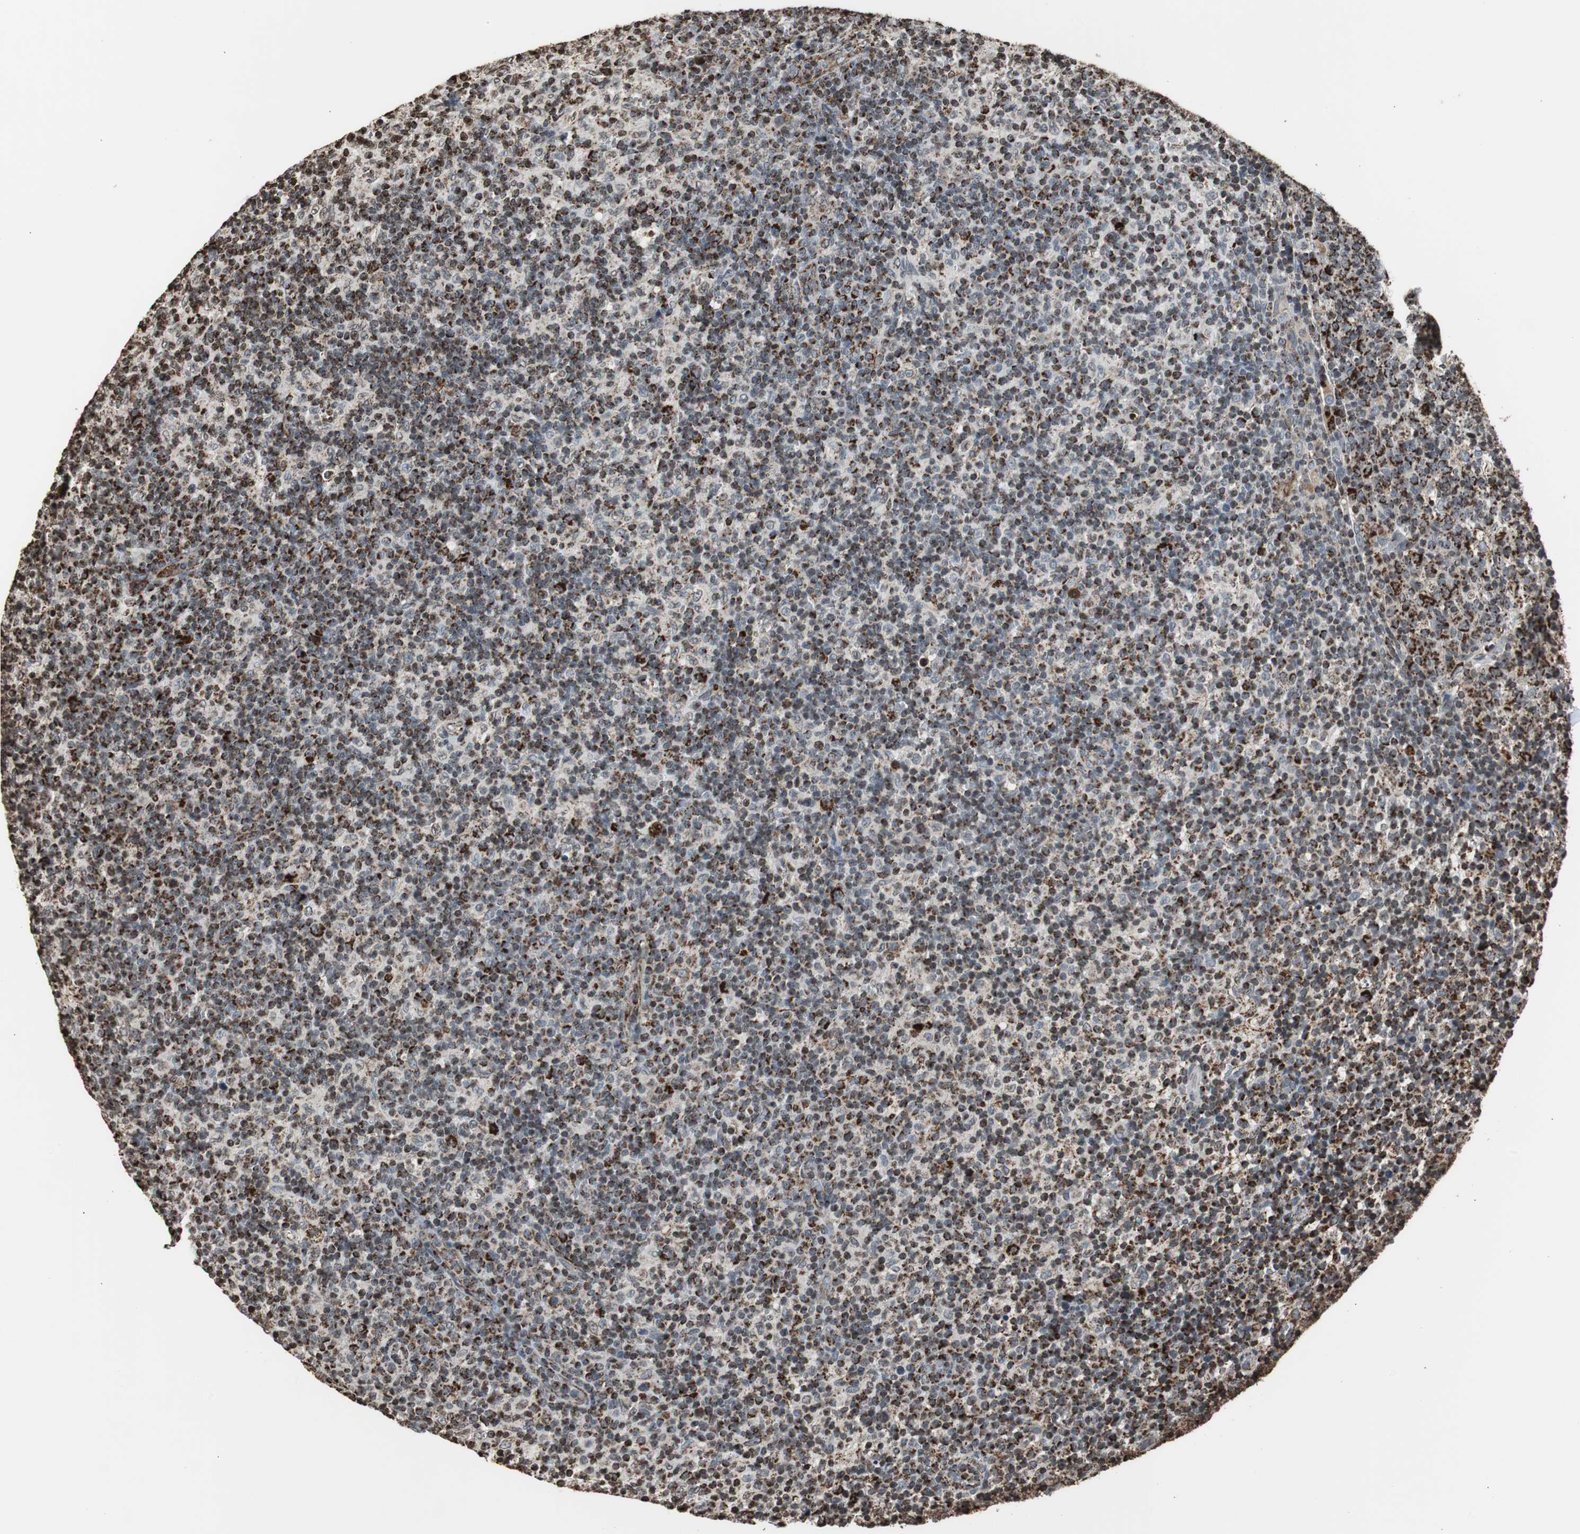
{"staining": {"intensity": "strong", "quantity": ">75%", "location": "cytoplasmic/membranous"}, "tissue": "lymph node", "cell_type": "Germinal center cells", "image_type": "normal", "snomed": [{"axis": "morphology", "description": "Normal tissue, NOS"}, {"axis": "morphology", "description": "Inflammation, NOS"}, {"axis": "topography", "description": "Lymph node"}], "caption": "Germinal center cells show high levels of strong cytoplasmic/membranous expression in approximately >75% of cells in benign human lymph node.", "gene": "HSPA9", "patient": {"sex": "male", "age": 55}}